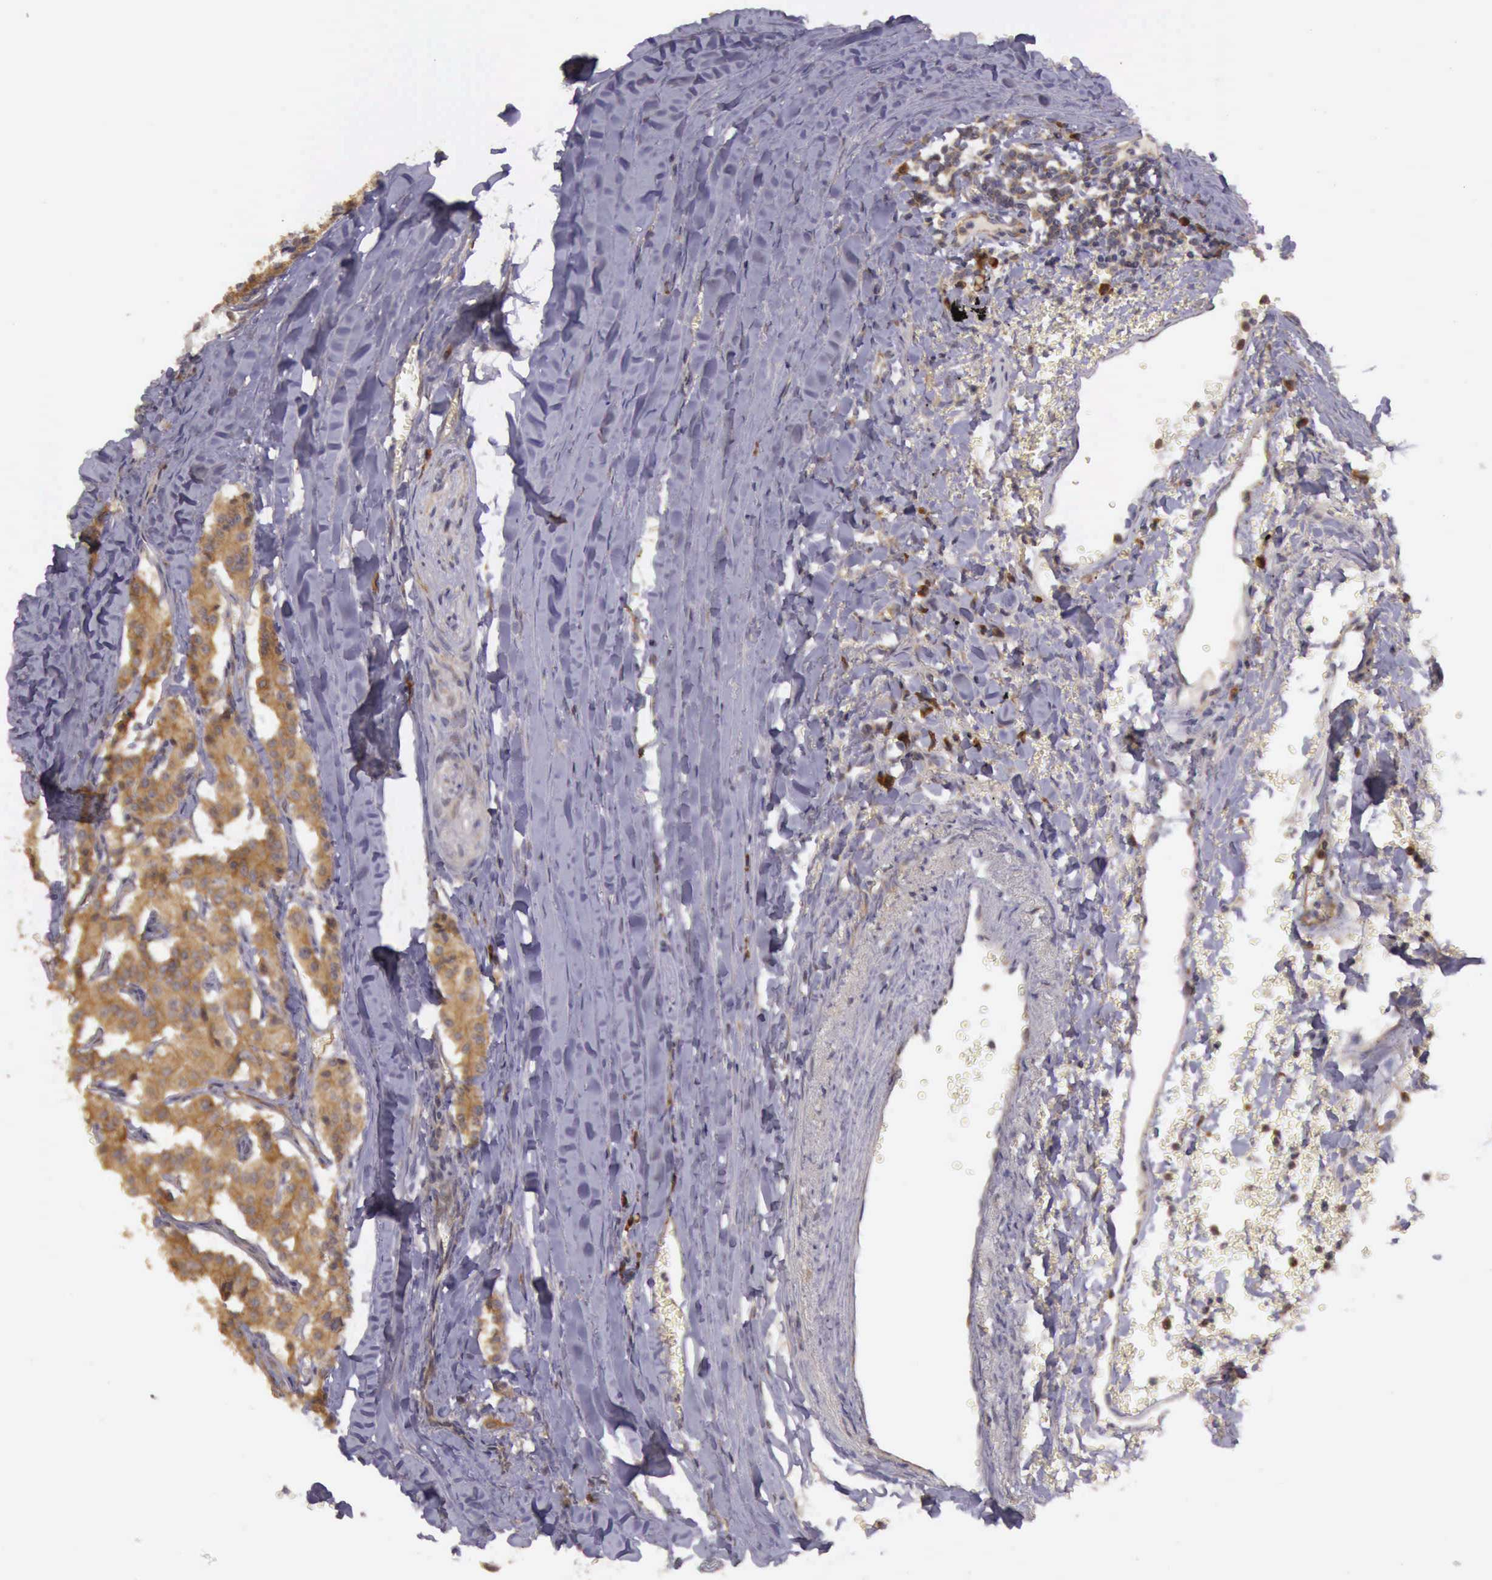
{"staining": {"intensity": "moderate", "quantity": ">75%", "location": "cytoplasmic/membranous"}, "tissue": "carcinoid", "cell_type": "Tumor cells", "image_type": "cancer", "snomed": [{"axis": "morphology", "description": "Carcinoid, malignant, NOS"}, {"axis": "topography", "description": "Bronchus"}], "caption": "Moderate cytoplasmic/membranous protein expression is present in approximately >75% of tumor cells in malignant carcinoid.", "gene": "EIF5", "patient": {"sex": "male", "age": 55}}